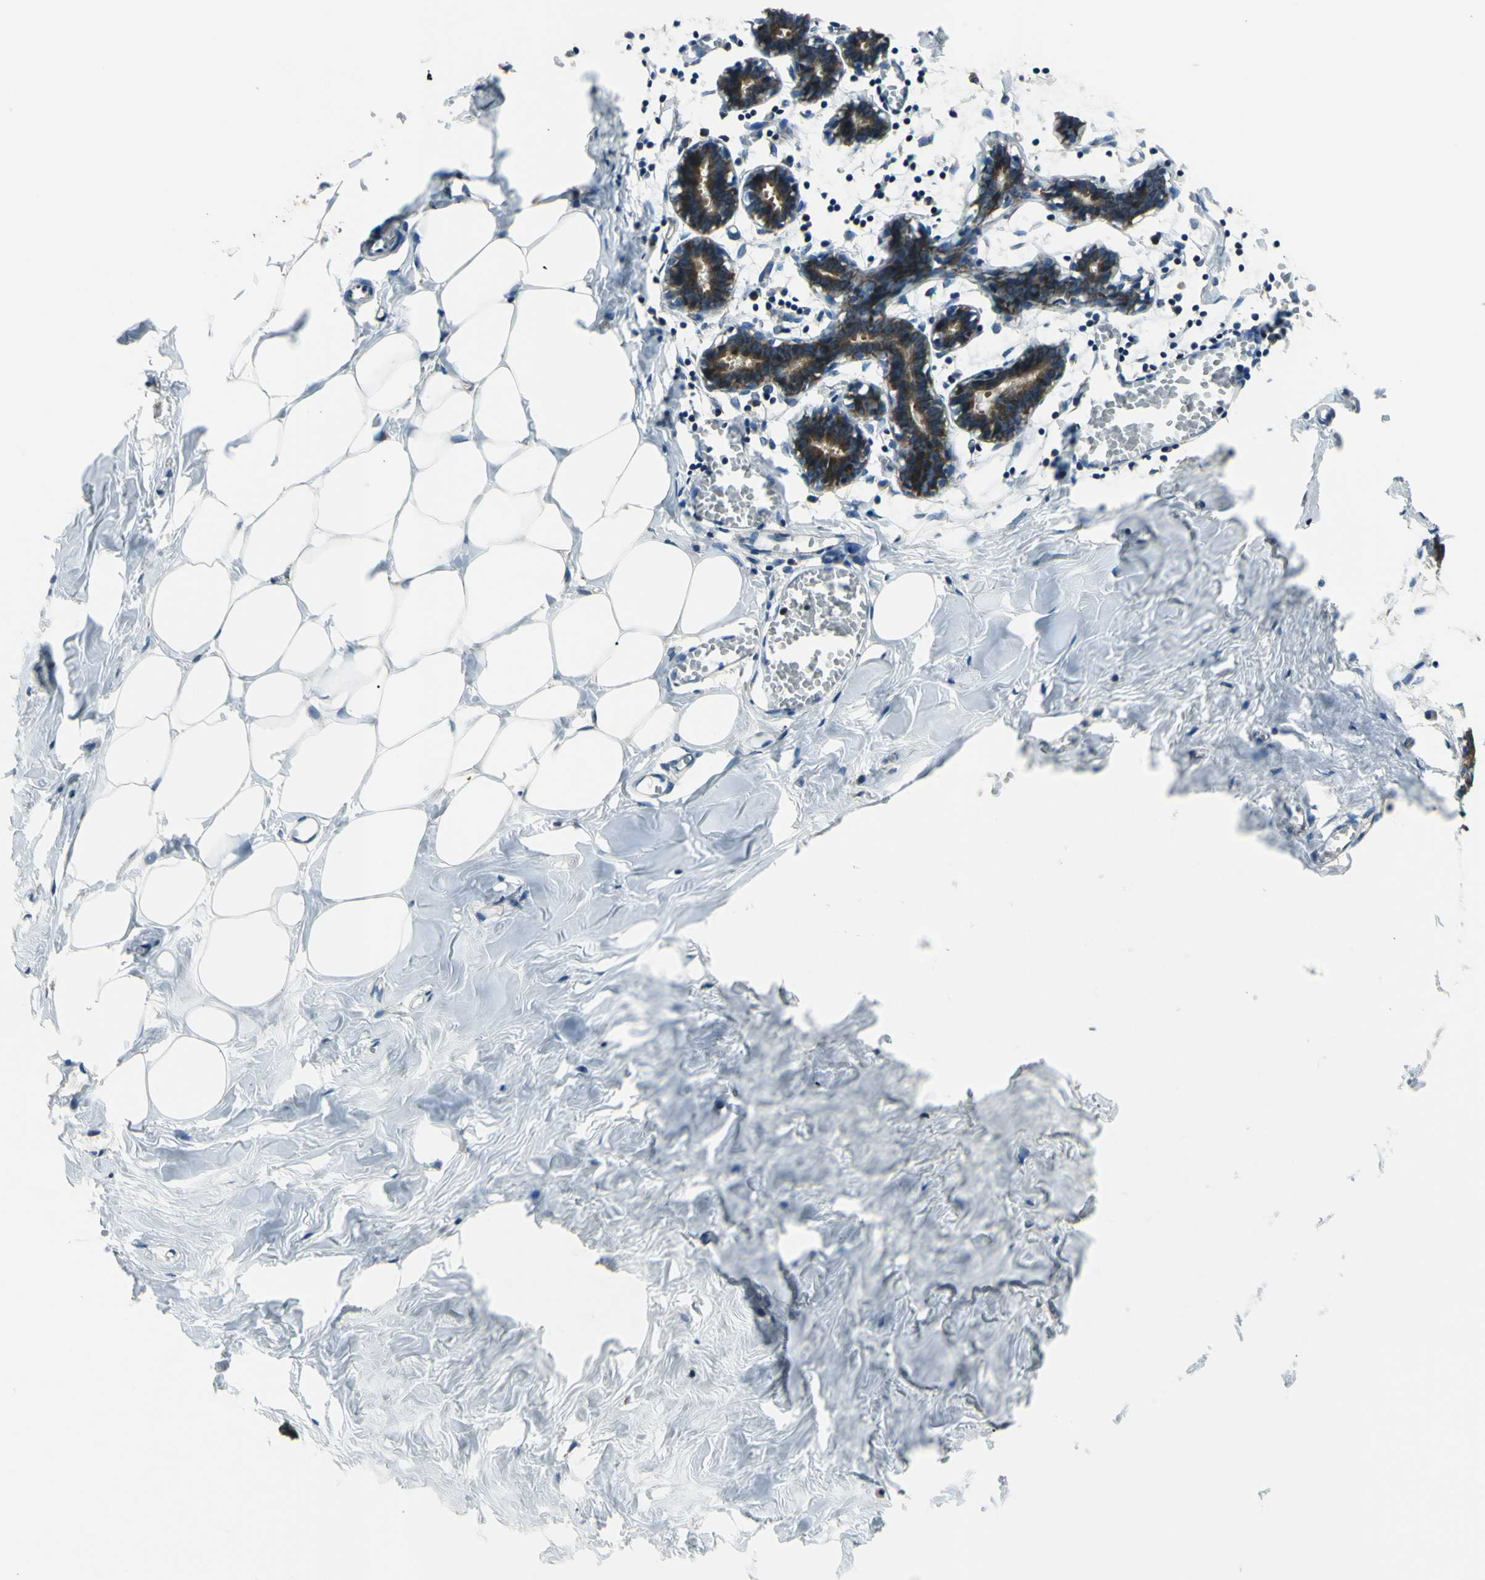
{"staining": {"intensity": "negative", "quantity": "none", "location": "none"}, "tissue": "breast", "cell_type": "Adipocytes", "image_type": "normal", "snomed": [{"axis": "morphology", "description": "Normal tissue, NOS"}, {"axis": "topography", "description": "Breast"}], "caption": "High power microscopy micrograph of an IHC photomicrograph of benign breast, revealing no significant positivity in adipocytes.", "gene": "FLII", "patient": {"sex": "female", "age": 27}}